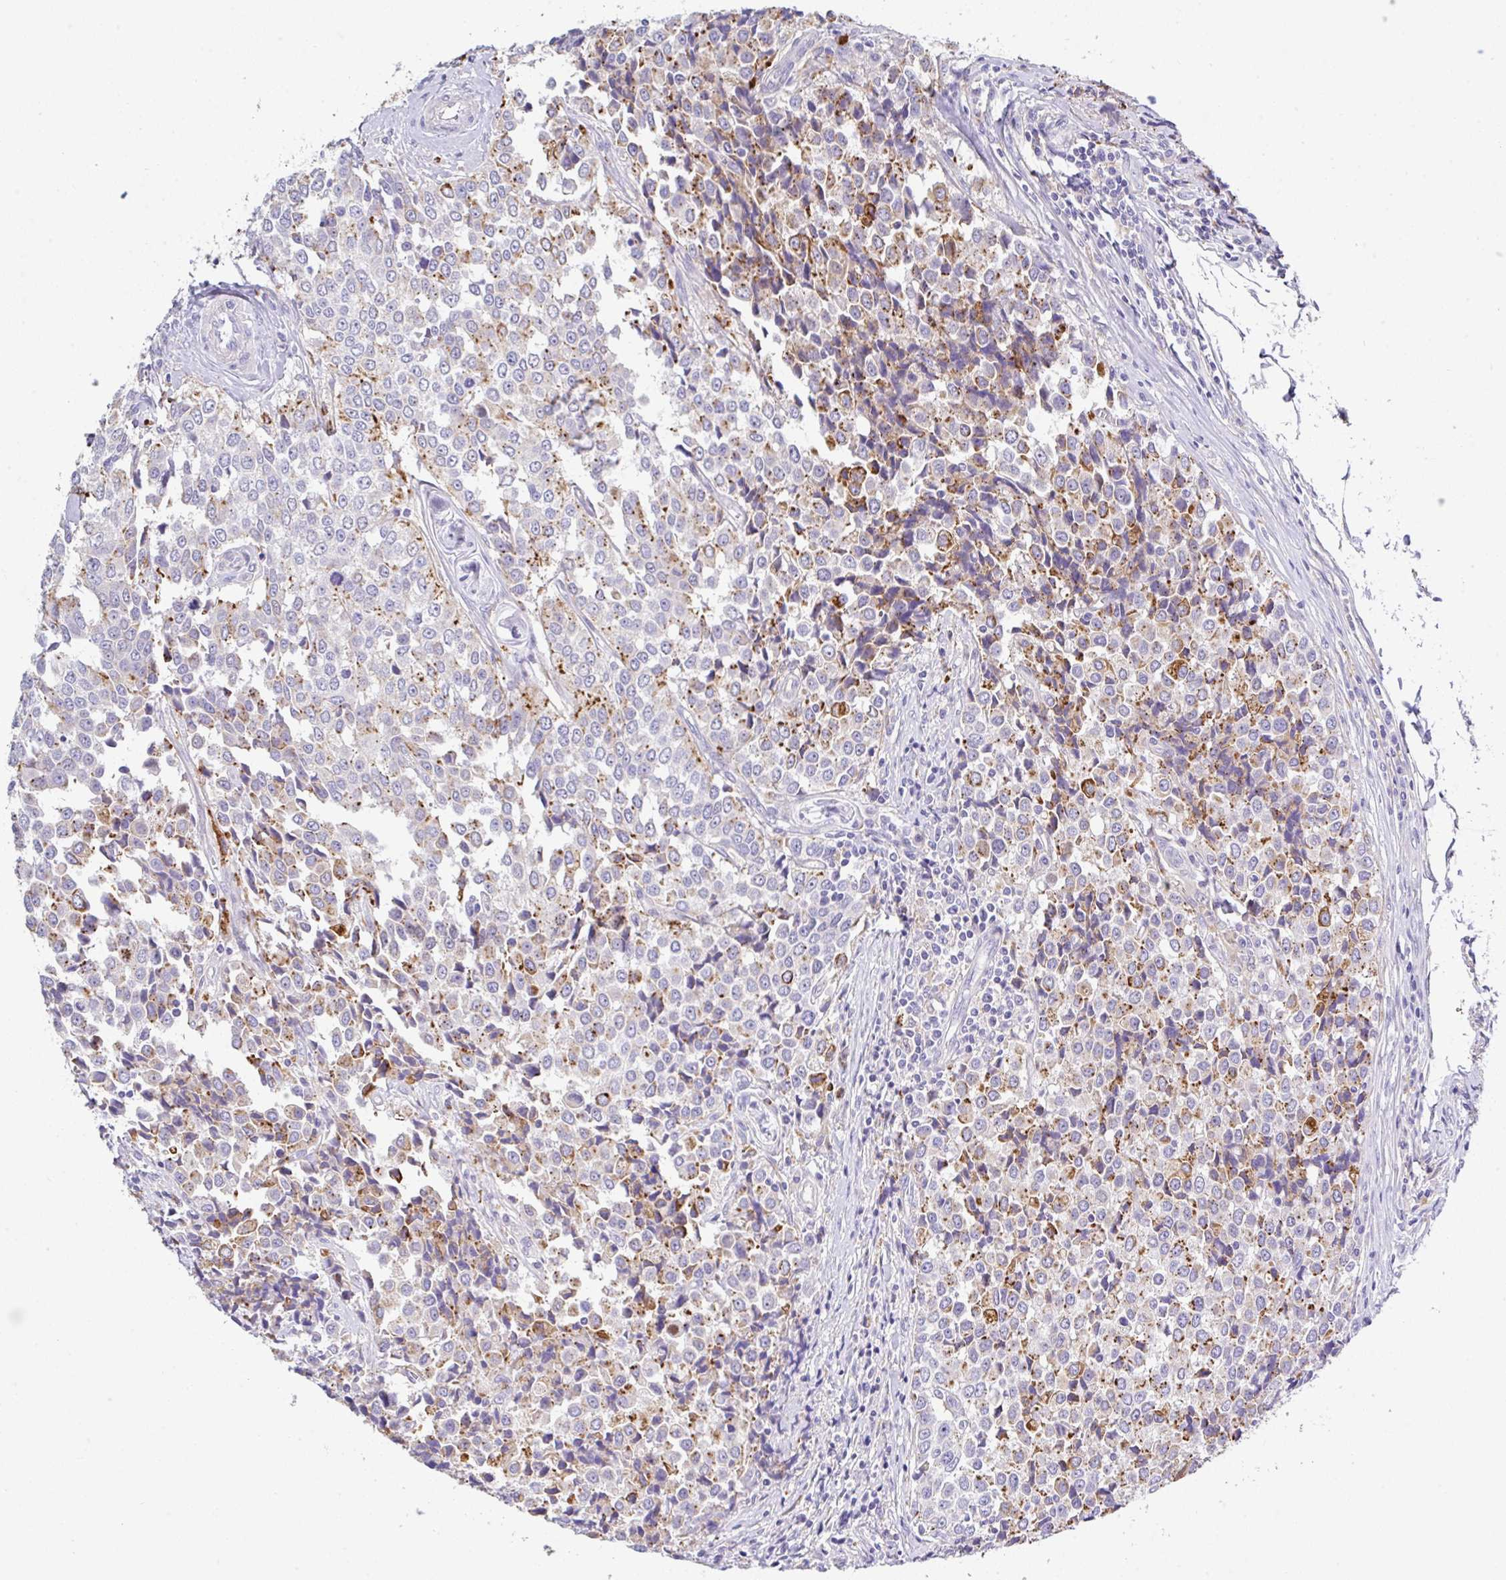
{"staining": {"intensity": "moderate", "quantity": "25%-75%", "location": "cytoplasmic/membranous"}, "tissue": "breast cancer", "cell_type": "Tumor cells", "image_type": "cancer", "snomed": [{"axis": "morphology", "description": "Duct carcinoma"}, {"axis": "topography", "description": "Breast"}], "caption": "Moderate cytoplasmic/membranous staining is present in approximately 25%-75% of tumor cells in breast cancer. (DAB (3,3'-diaminobenzidine) IHC with brightfield microscopy, high magnification).", "gene": "ZNF33A", "patient": {"sex": "female", "age": 80}}